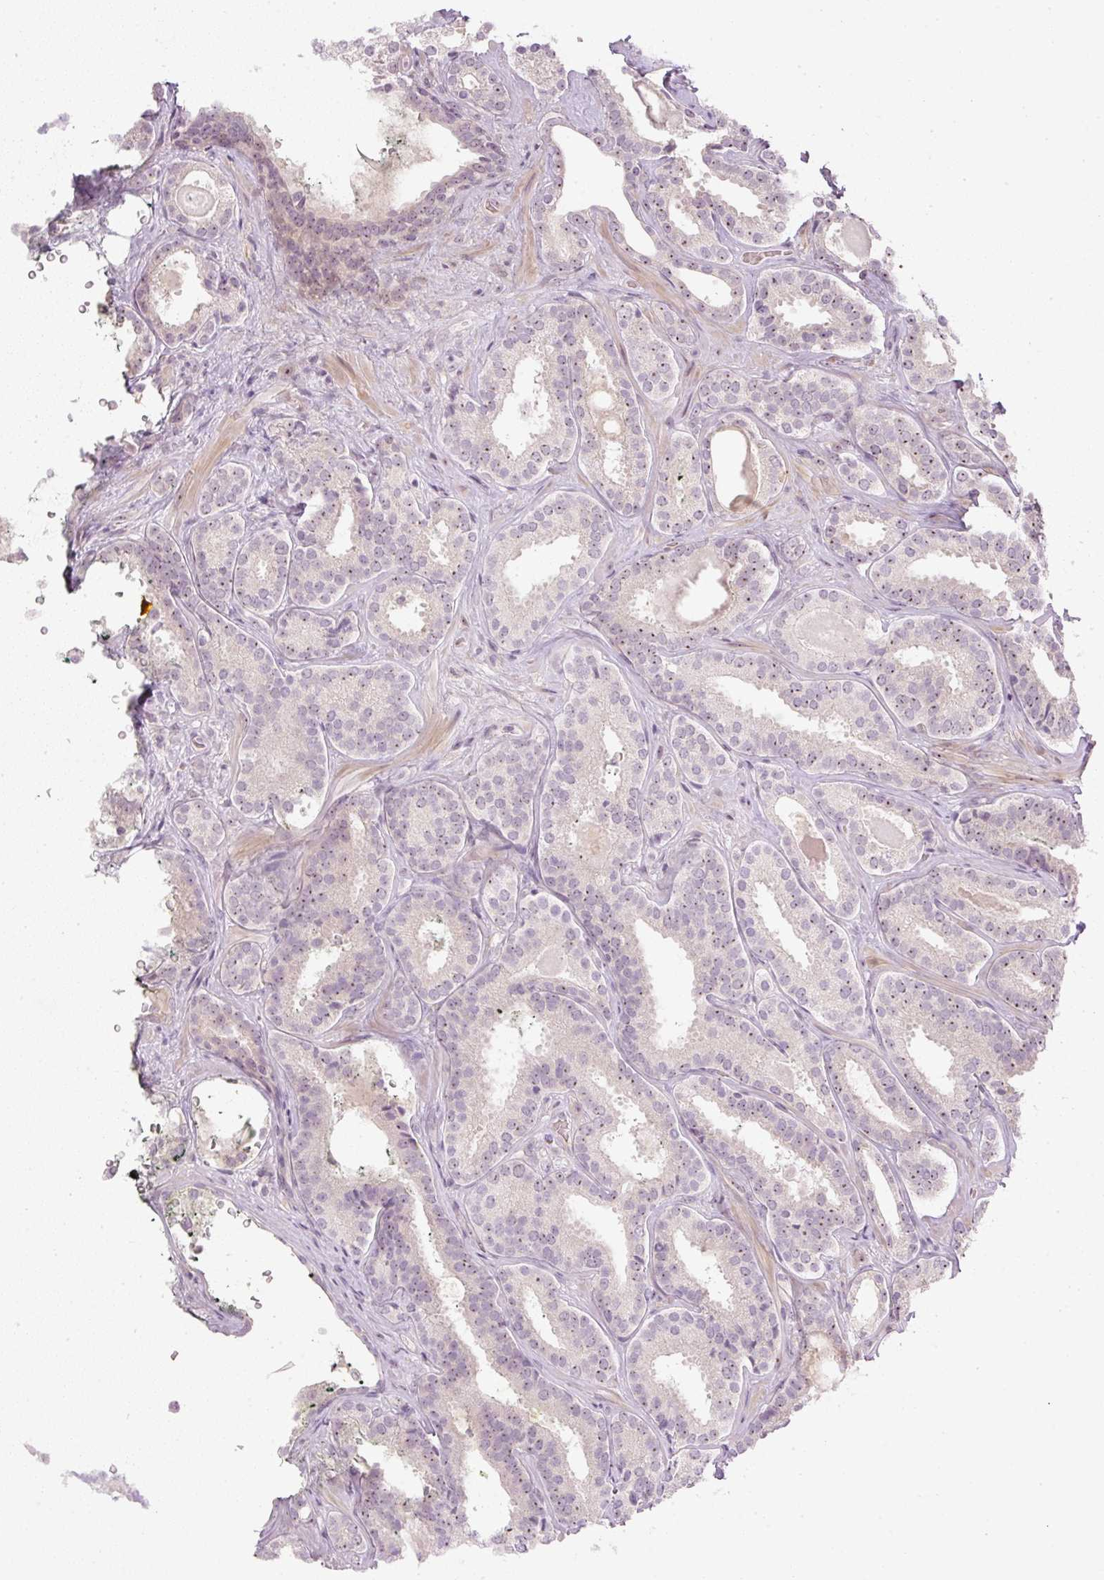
{"staining": {"intensity": "weak", "quantity": ">75%", "location": "nuclear"}, "tissue": "prostate cancer", "cell_type": "Tumor cells", "image_type": "cancer", "snomed": [{"axis": "morphology", "description": "Adenocarcinoma, High grade"}, {"axis": "topography", "description": "Prostate"}], "caption": "Prostate cancer (adenocarcinoma (high-grade)) tissue shows weak nuclear expression in approximately >75% of tumor cells", "gene": "AAR2", "patient": {"sex": "male", "age": 65}}